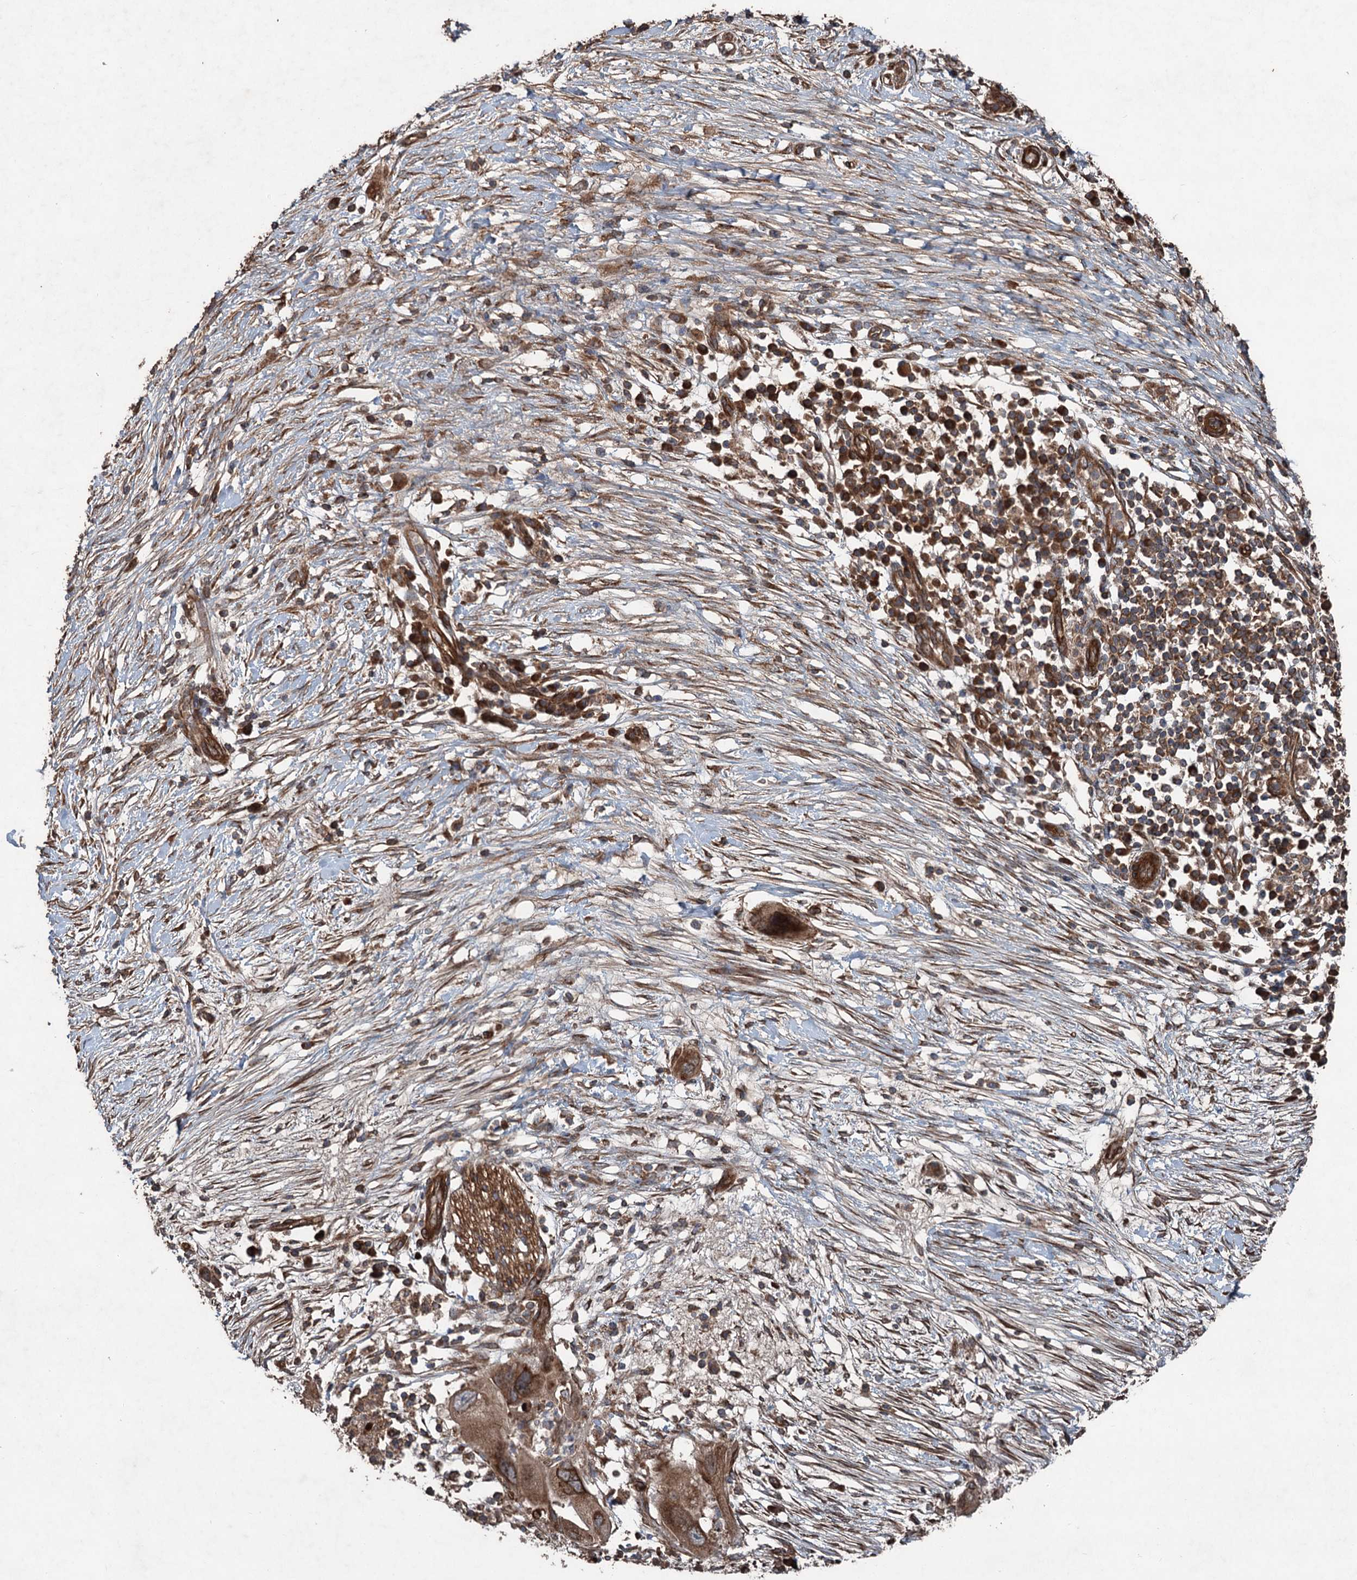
{"staining": {"intensity": "moderate", "quantity": ">75%", "location": "cytoplasmic/membranous"}, "tissue": "pancreatic cancer", "cell_type": "Tumor cells", "image_type": "cancer", "snomed": [{"axis": "morphology", "description": "Adenocarcinoma, NOS"}, {"axis": "topography", "description": "Pancreas"}], "caption": "Pancreatic adenocarcinoma was stained to show a protein in brown. There is medium levels of moderate cytoplasmic/membranous expression in about >75% of tumor cells. (IHC, brightfield microscopy, high magnification).", "gene": "RNF214", "patient": {"sex": "male", "age": 68}}